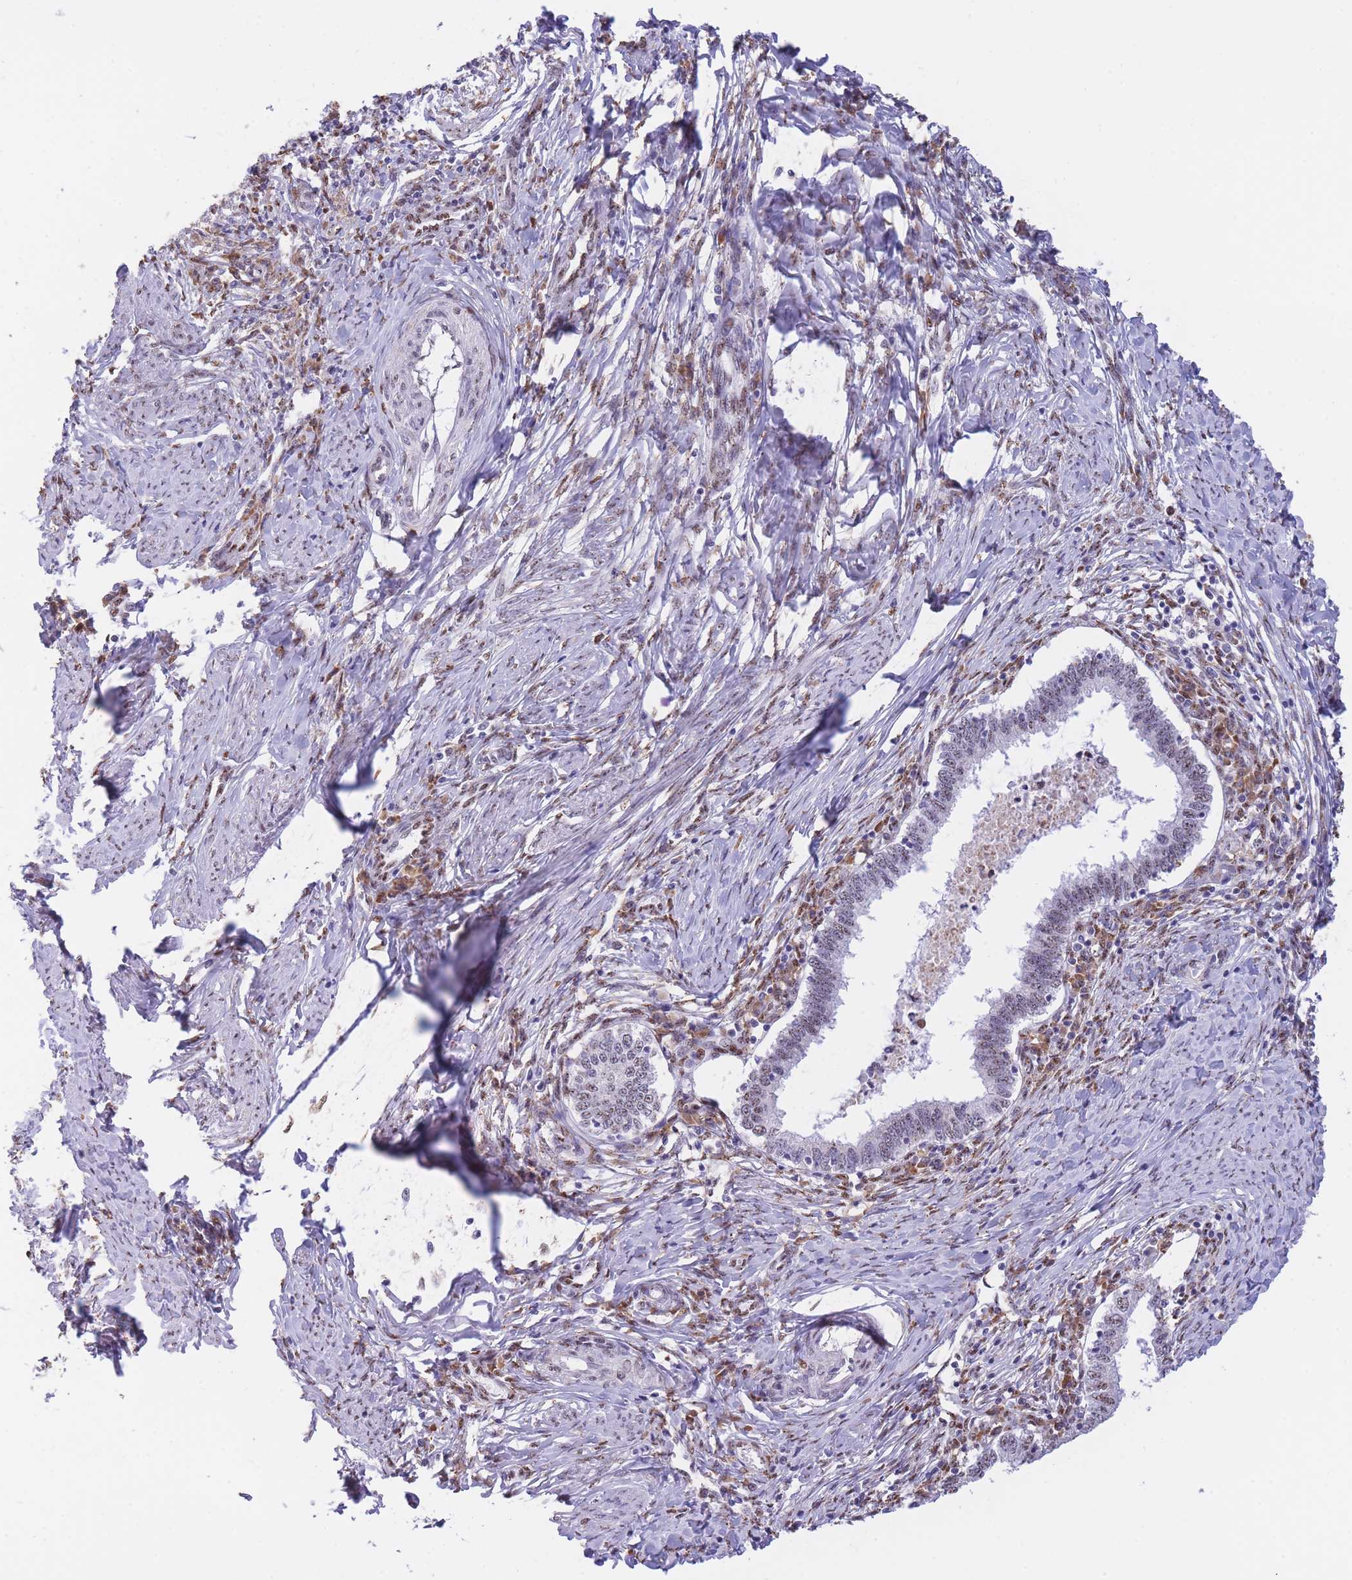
{"staining": {"intensity": "moderate", "quantity": "25%-75%", "location": "nuclear"}, "tissue": "cervical cancer", "cell_type": "Tumor cells", "image_type": "cancer", "snomed": [{"axis": "morphology", "description": "Adenocarcinoma, NOS"}, {"axis": "topography", "description": "Cervix"}], "caption": "IHC micrograph of cervical cancer stained for a protein (brown), which displays medium levels of moderate nuclear positivity in about 25%-75% of tumor cells.", "gene": "FAM153A", "patient": {"sex": "female", "age": 36}}